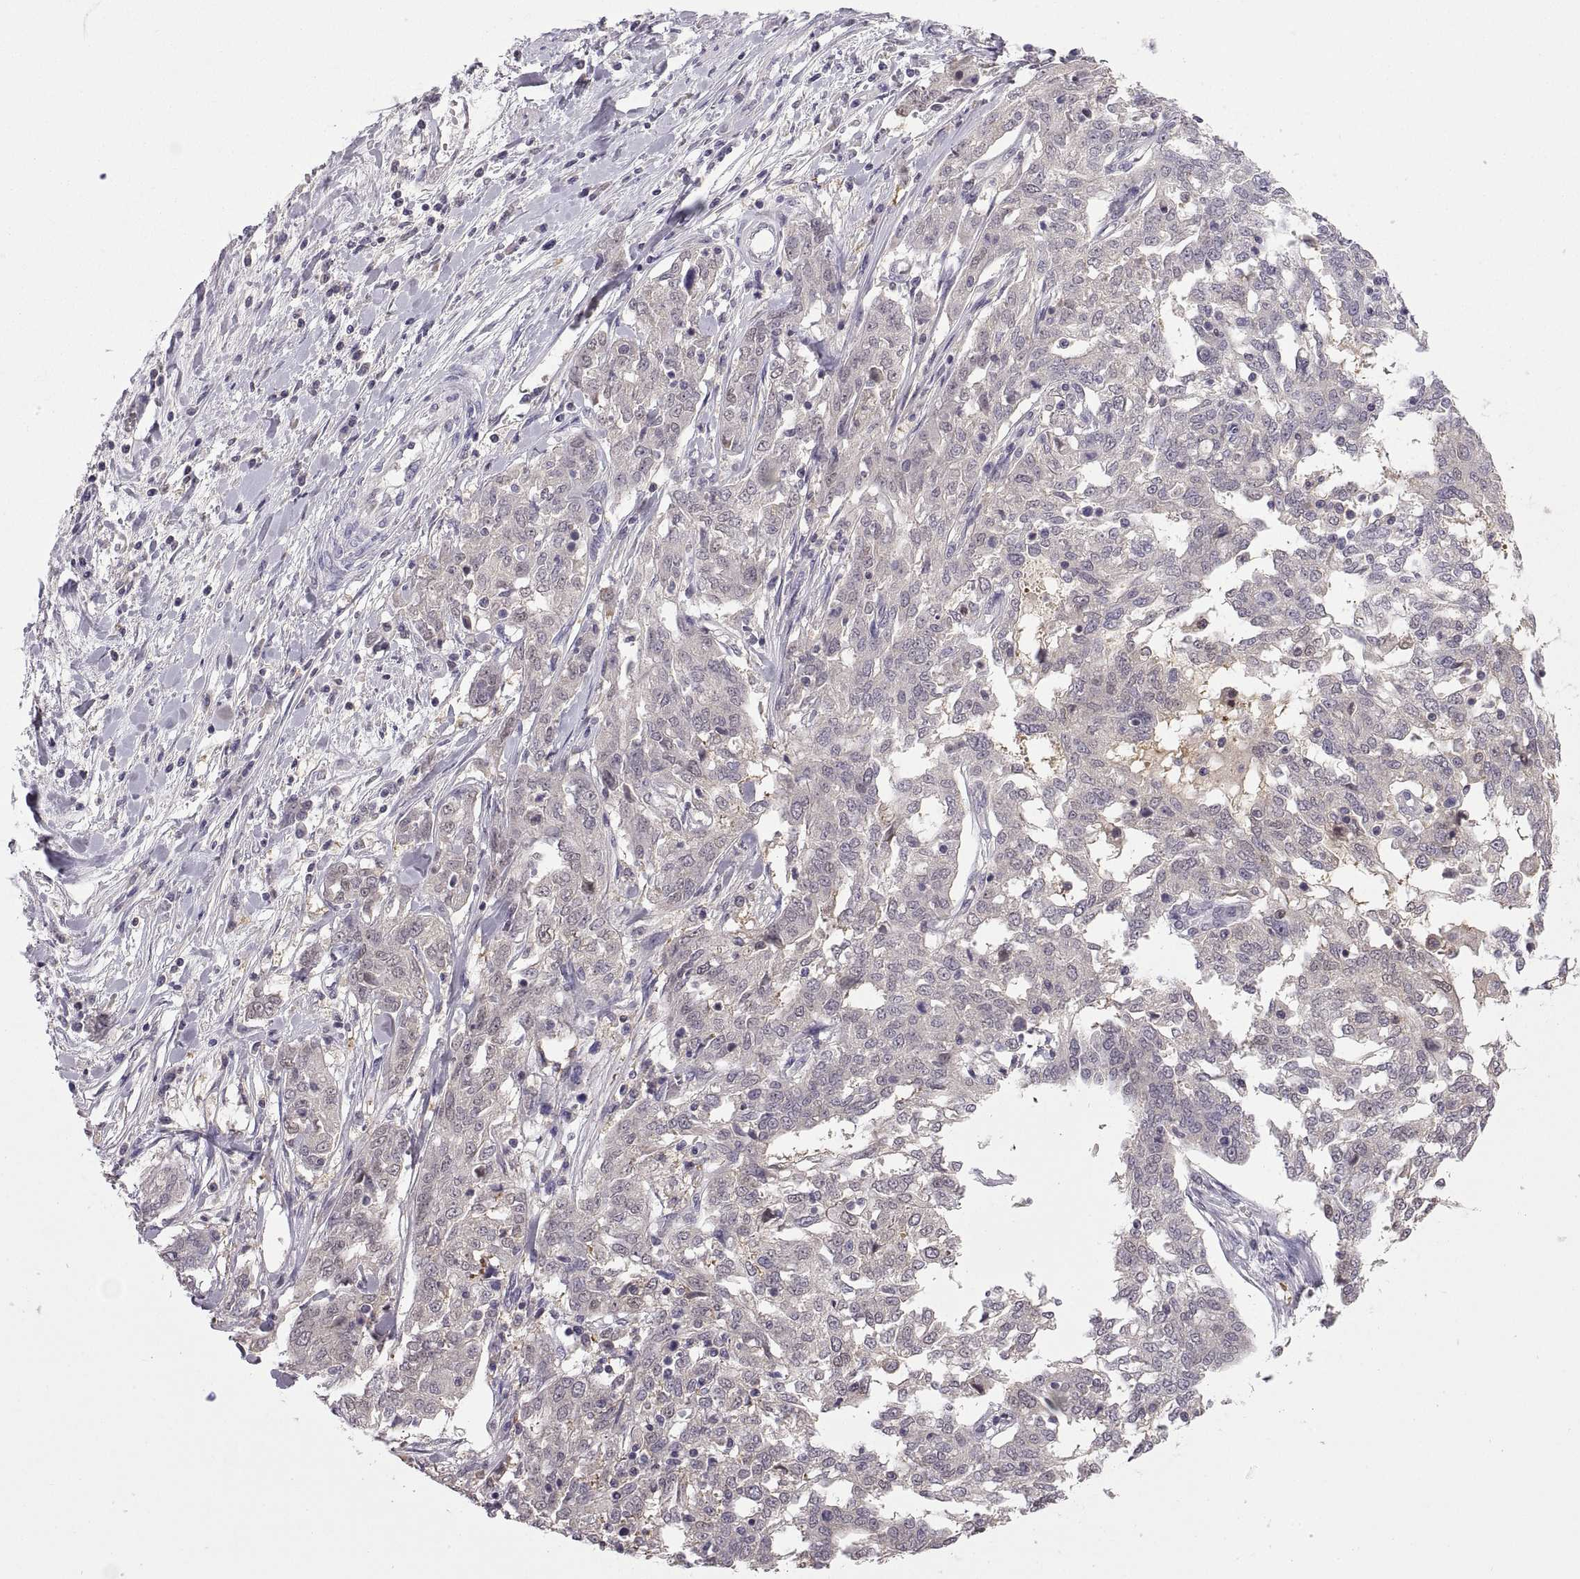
{"staining": {"intensity": "negative", "quantity": "none", "location": "none"}, "tissue": "ovarian cancer", "cell_type": "Tumor cells", "image_type": "cancer", "snomed": [{"axis": "morphology", "description": "Cystadenocarcinoma, serous, NOS"}, {"axis": "topography", "description": "Ovary"}], "caption": "An IHC photomicrograph of ovarian cancer (serous cystadenocarcinoma) is shown. There is no staining in tumor cells of ovarian cancer (serous cystadenocarcinoma).", "gene": "FGF9", "patient": {"sex": "female", "age": 67}}